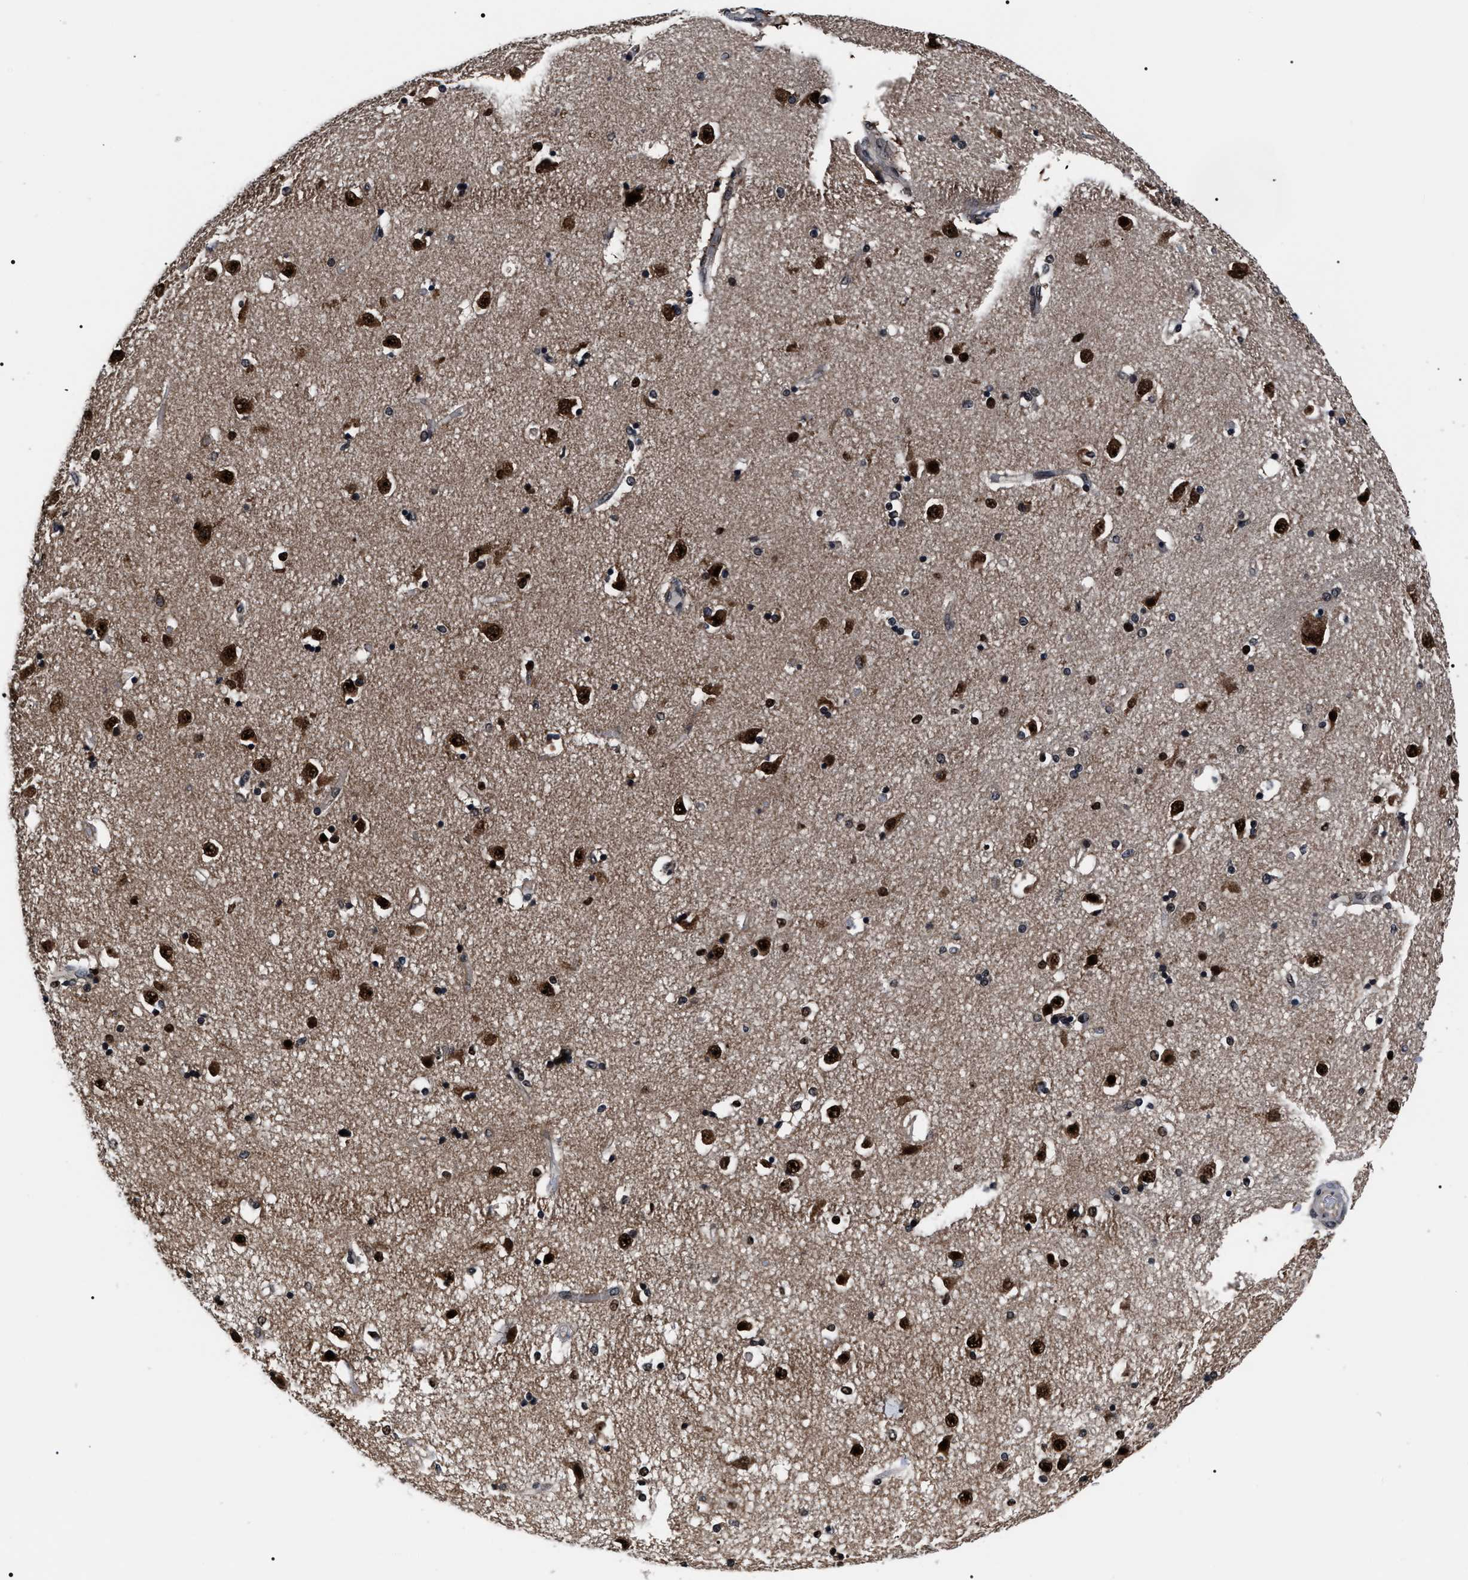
{"staining": {"intensity": "strong", "quantity": ">75%", "location": "nuclear"}, "tissue": "caudate", "cell_type": "Glial cells", "image_type": "normal", "snomed": [{"axis": "morphology", "description": "Normal tissue, NOS"}, {"axis": "topography", "description": "Lateral ventricle wall"}], "caption": "Caudate stained with DAB (3,3'-diaminobenzidine) immunohistochemistry (IHC) demonstrates high levels of strong nuclear expression in about >75% of glial cells. (Stains: DAB in brown, nuclei in blue, Microscopy: brightfield microscopy at high magnification).", "gene": "CSNK2A1", "patient": {"sex": "female", "age": 54}}